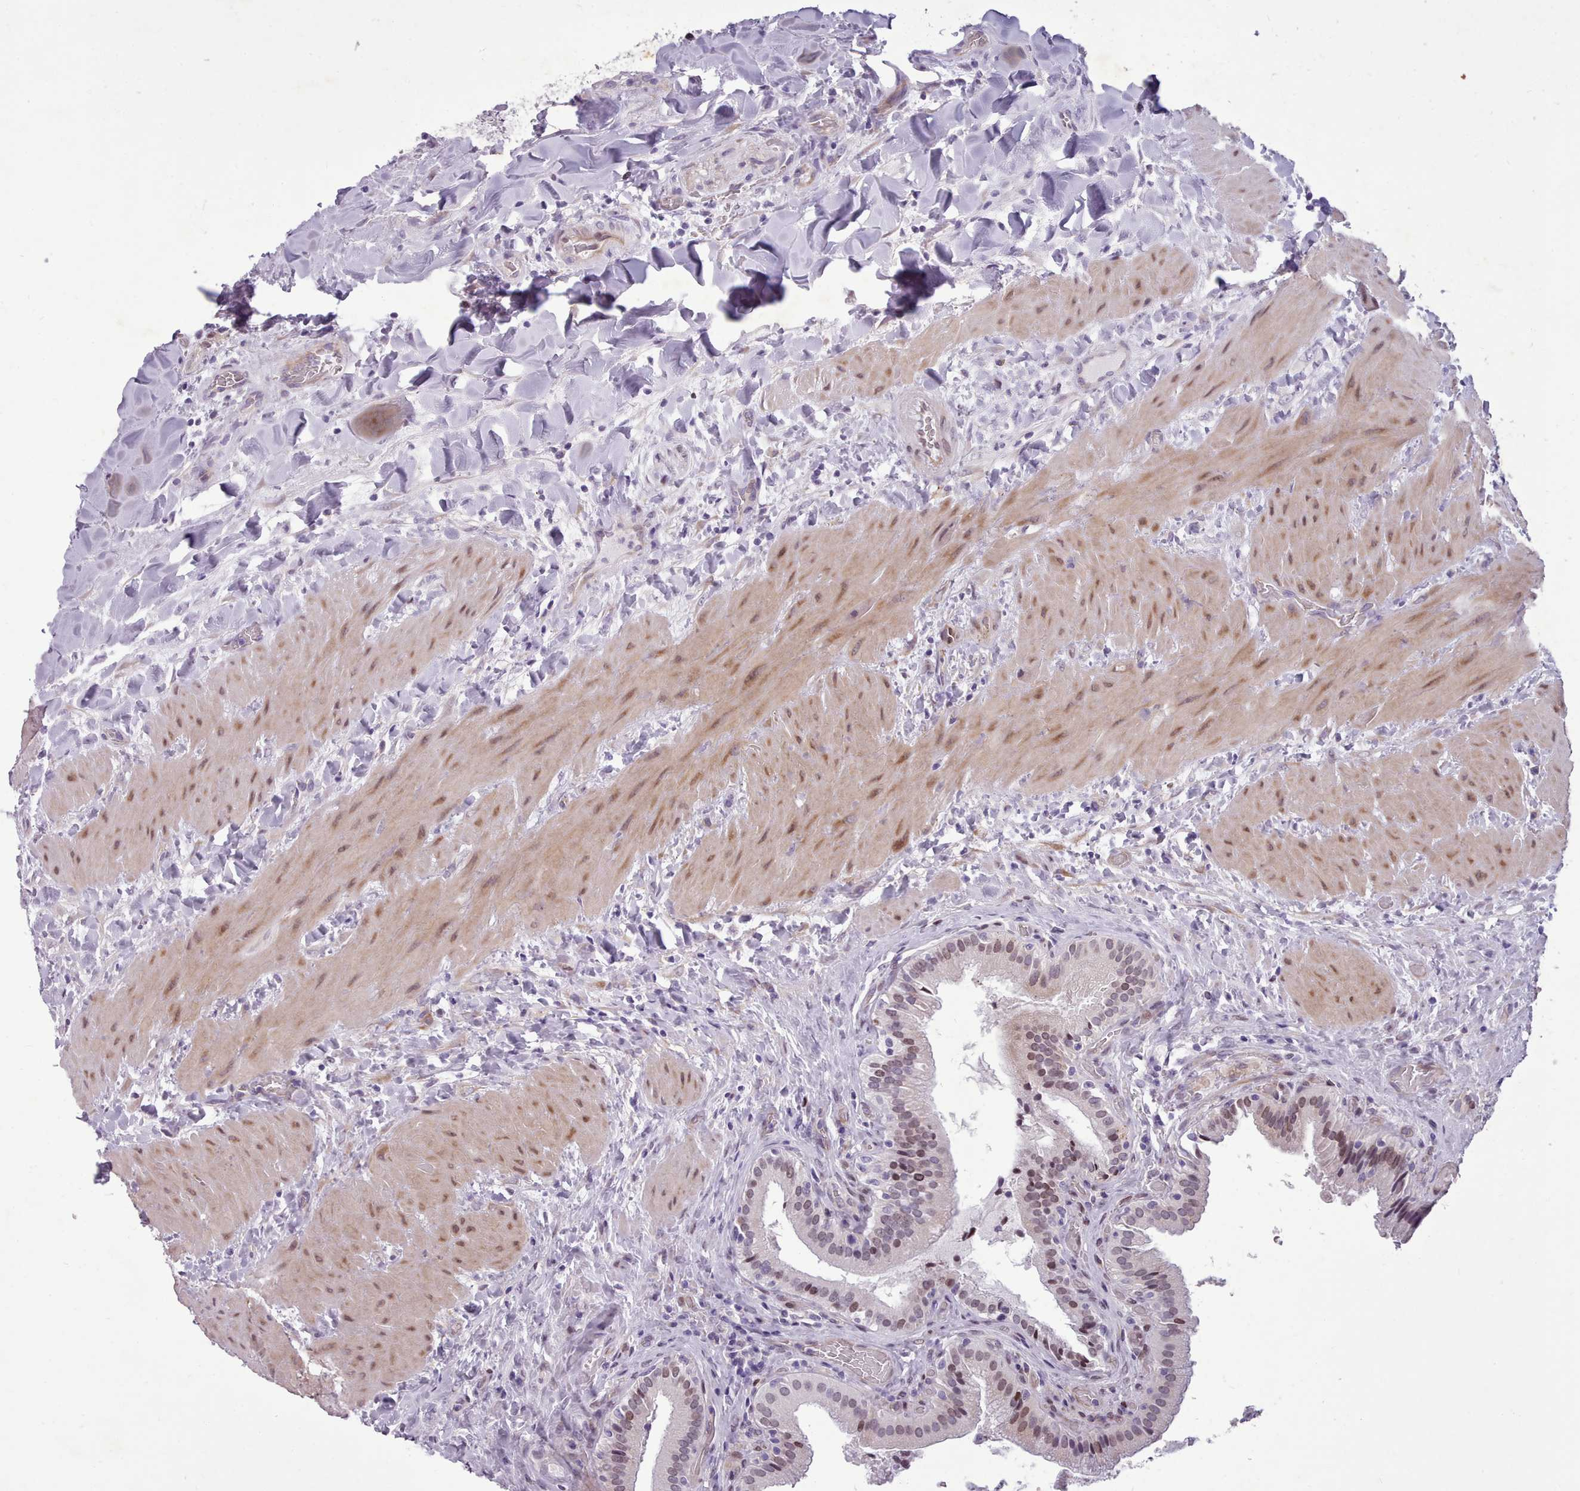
{"staining": {"intensity": "moderate", "quantity": "25%-75%", "location": "nuclear"}, "tissue": "gallbladder", "cell_type": "Glandular cells", "image_type": "normal", "snomed": [{"axis": "morphology", "description": "Normal tissue, NOS"}, {"axis": "topography", "description": "Gallbladder"}], "caption": "DAB (3,3'-diaminobenzidine) immunohistochemical staining of unremarkable gallbladder shows moderate nuclear protein expression in about 25%-75% of glandular cells. The staining is performed using DAB (3,3'-diaminobenzidine) brown chromogen to label protein expression. The nuclei are counter-stained blue using hematoxylin.", "gene": "KCNT2", "patient": {"sex": "male", "age": 24}}